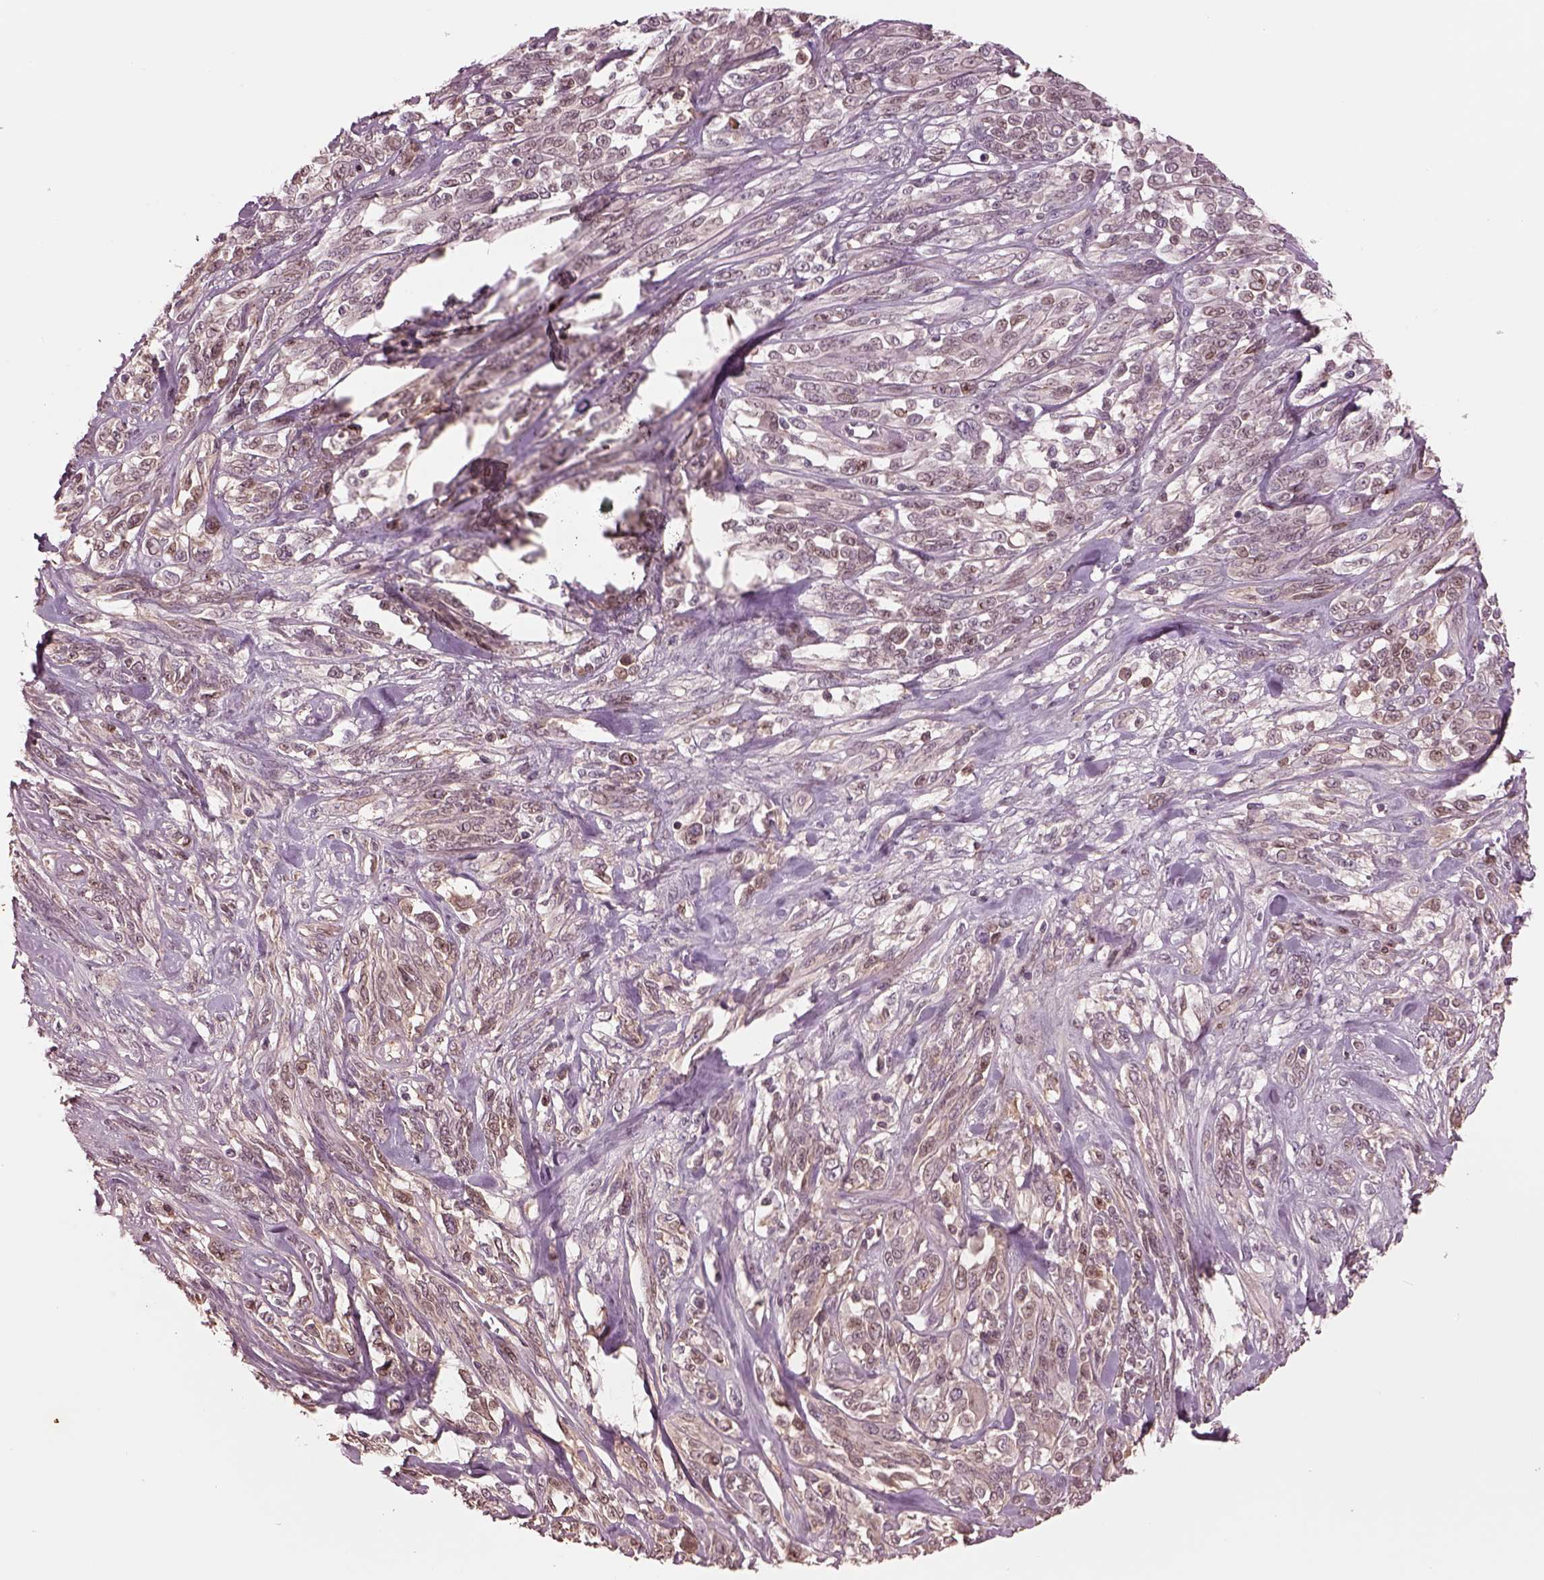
{"staining": {"intensity": "weak", "quantity": ">75%", "location": "cytoplasmic/membranous"}, "tissue": "melanoma", "cell_type": "Tumor cells", "image_type": "cancer", "snomed": [{"axis": "morphology", "description": "Malignant melanoma, NOS"}, {"axis": "topography", "description": "Skin"}], "caption": "Melanoma stained with immunohistochemistry demonstrates weak cytoplasmic/membranous positivity in about >75% of tumor cells.", "gene": "PTX4", "patient": {"sex": "female", "age": 91}}